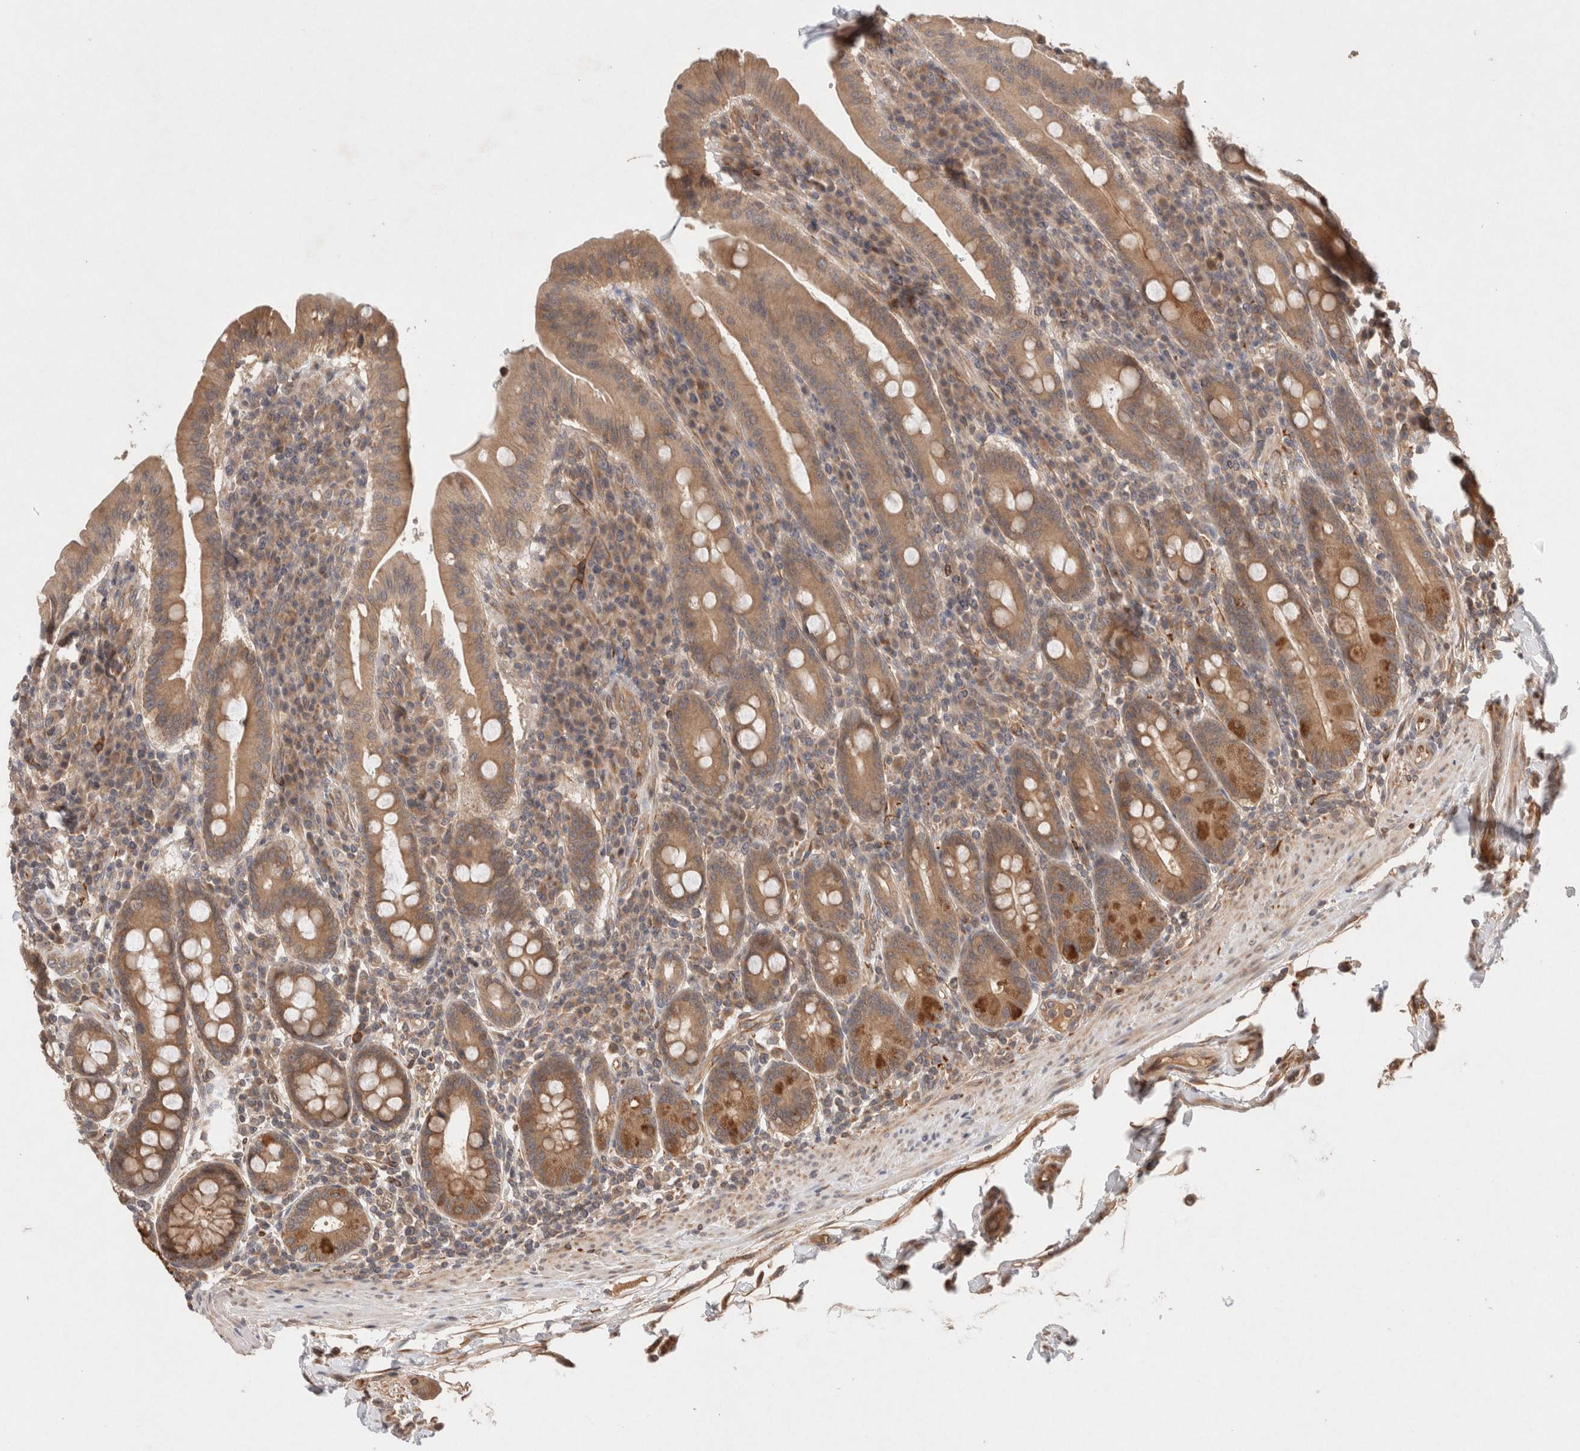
{"staining": {"intensity": "moderate", "quantity": ">75%", "location": "cytoplasmic/membranous"}, "tissue": "duodenum", "cell_type": "Glandular cells", "image_type": "normal", "snomed": [{"axis": "morphology", "description": "Normal tissue, NOS"}, {"axis": "morphology", "description": "Adenocarcinoma, NOS"}, {"axis": "topography", "description": "Pancreas"}, {"axis": "topography", "description": "Duodenum"}], "caption": "Protein staining demonstrates moderate cytoplasmic/membranous staining in approximately >75% of glandular cells in normal duodenum. Using DAB (3,3'-diaminobenzidine) (brown) and hematoxylin (blue) stains, captured at high magnification using brightfield microscopy.", "gene": "KLHL20", "patient": {"sex": "male", "age": 50}}